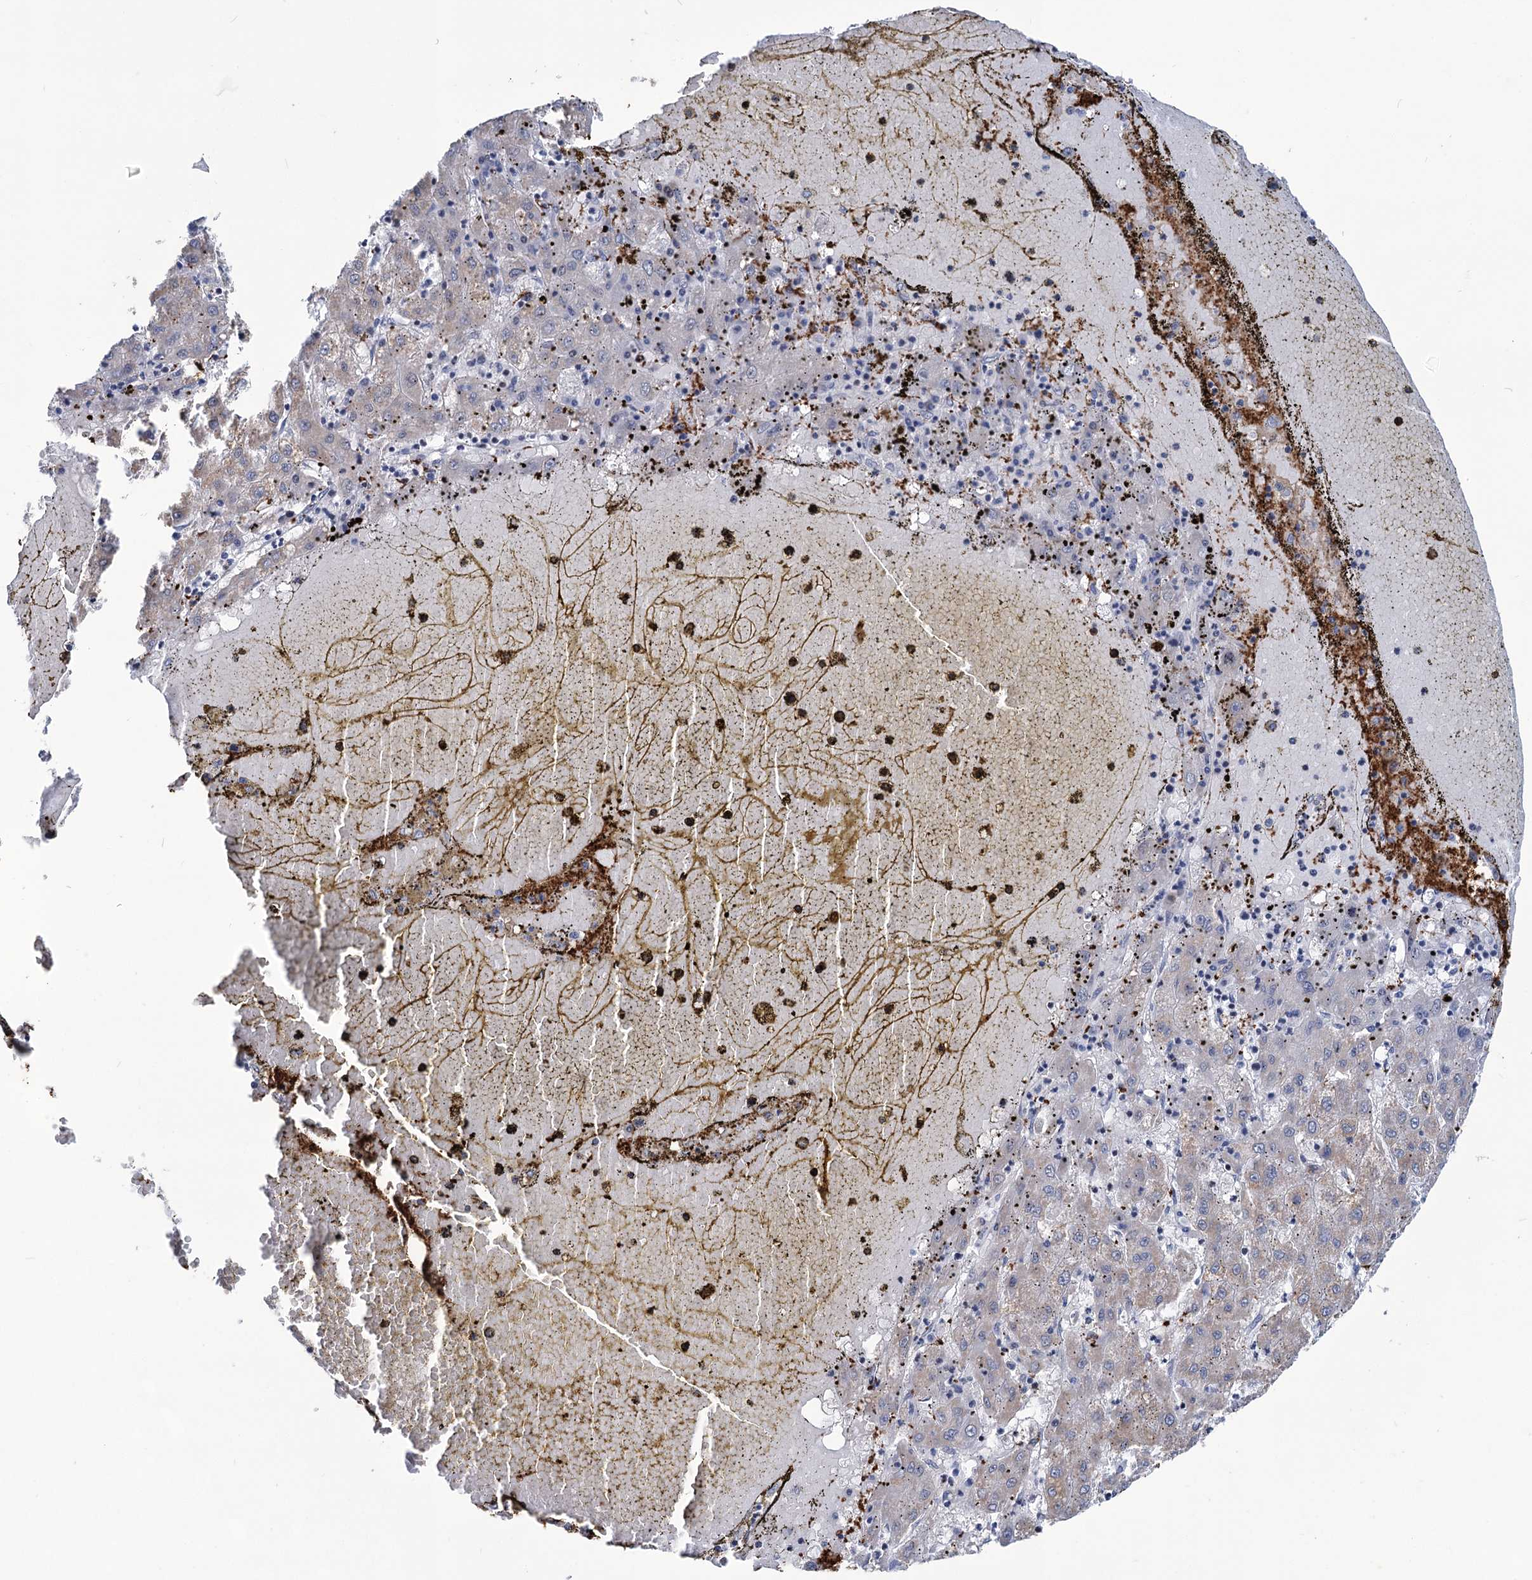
{"staining": {"intensity": "negative", "quantity": "none", "location": "none"}, "tissue": "liver cancer", "cell_type": "Tumor cells", "image_type": "cancer", "snomed": [{"axis": "morphology", "description": "Carcinoma, Hepatocellular, NOS"}, {"axis": "topography", "description": "Liver"}], "caption": "This is a photomicrograph of immunohistochemistry staining of liver cancer, which shows no staining in tumor cells.", "gene": "MON2", "patient": {"sex": "male", "age": 72}}